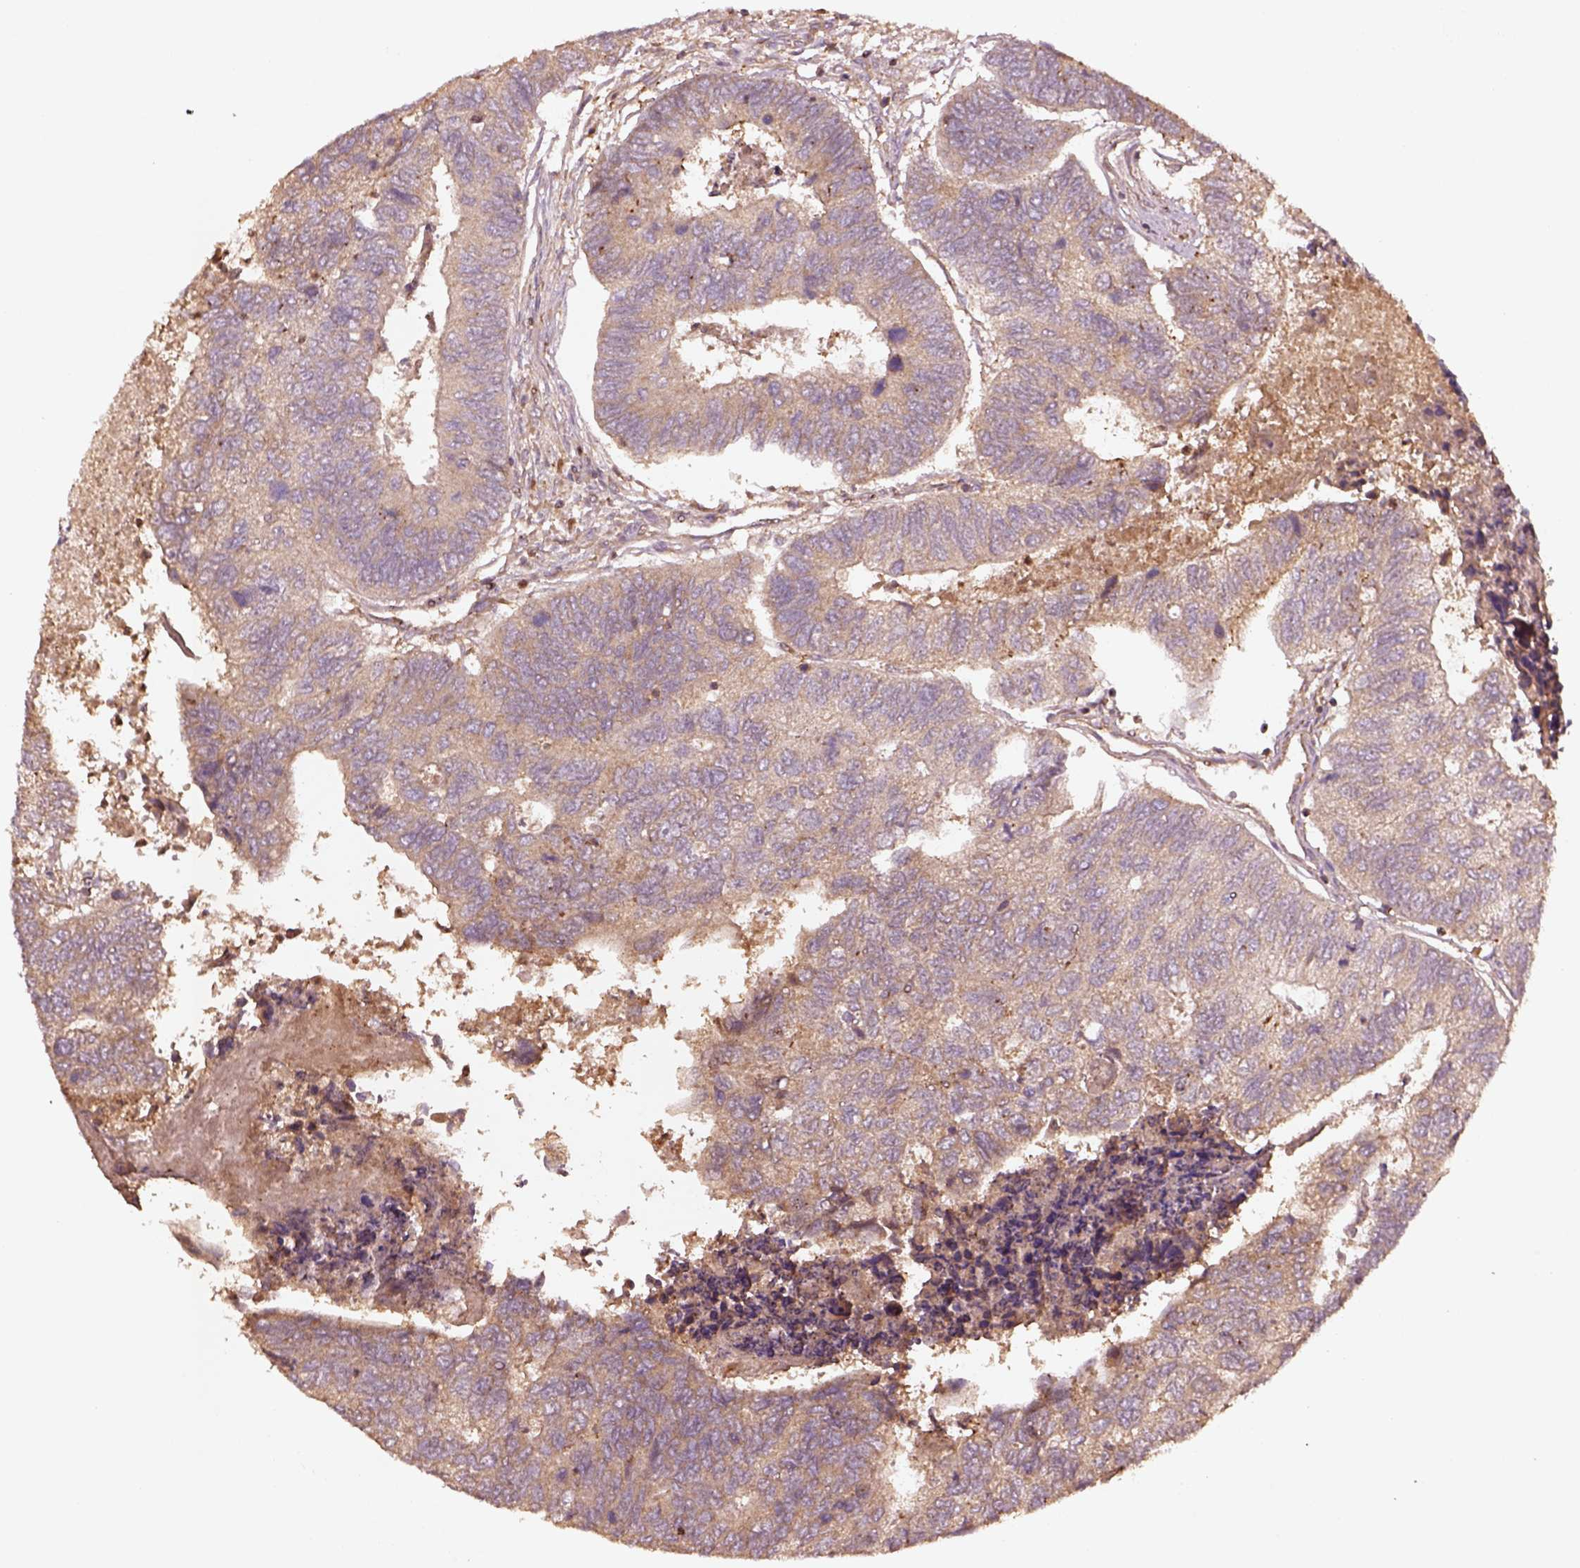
{"staining": {"intensity": "weak", "quantity": "25%-75%", "location": "cytoplasmic/membranous"}, "tissue": "colorectal cancer", "cell_type": "Tumor cells", "image_type": "cancer", "snomed": [{"axis": "morphology", "description": "Adenocarcinoma, NOS"}, {"axis": "topography", "description": "Colon"}], "caption": "Colorectal adenocarcinoma tissue demonstrates weak cytoplasmic/membranous staining in approximately 25%-75% of tumor cells, visualized by immunohistochemistry. (DAB IHC with brightfield microscopy, high magnification).", "gene": "TRADD", "patient": {"sex": "female", "age": 67}}